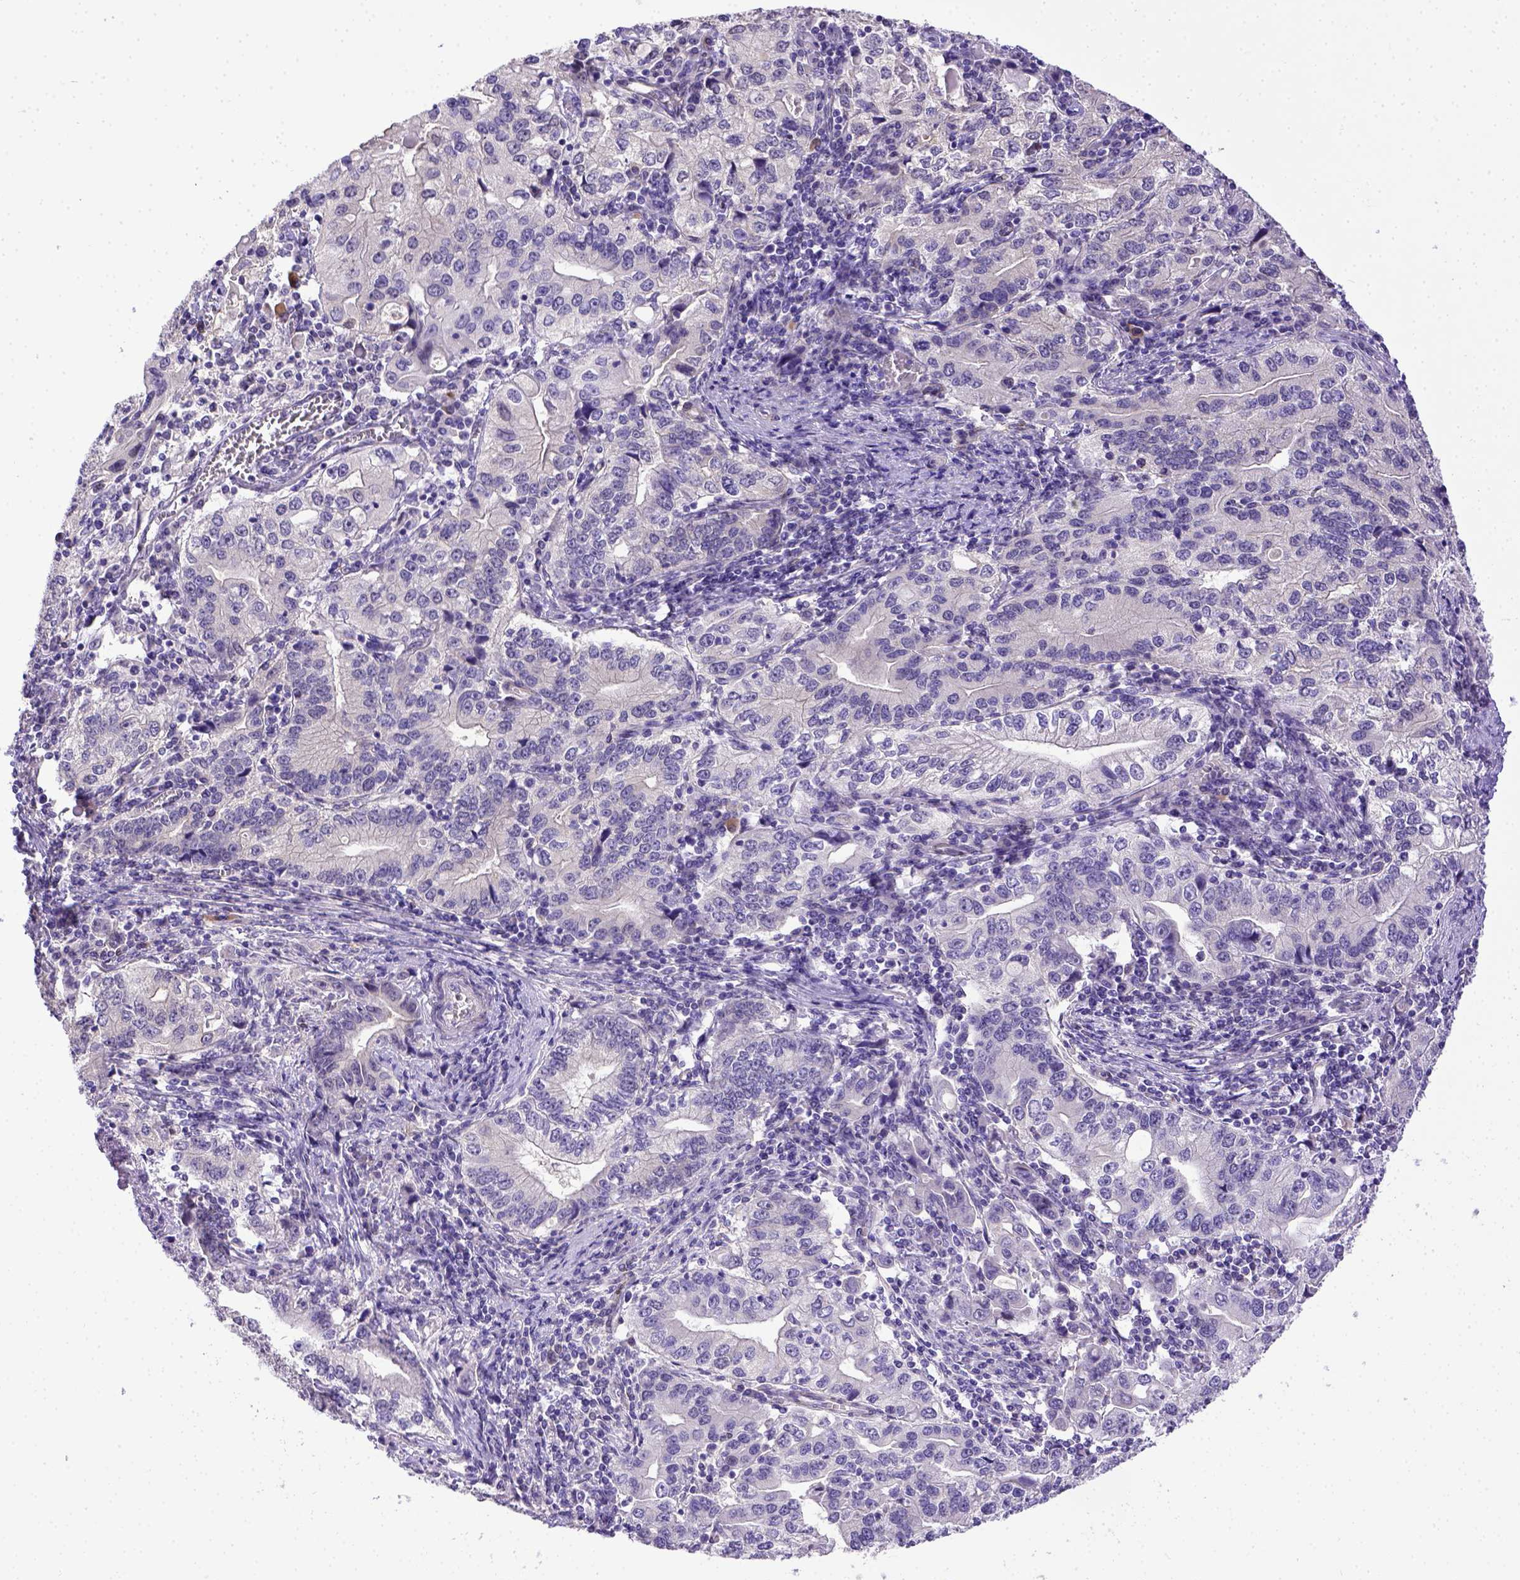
{"staining": {"intensity": "weak", "quantity": "<25%", "location": "cytoplasmic/membranous"}, "tissue": "stomach cancer", "cell_type": "Tumor cells", "image_type": "cancer", "snomed": [{"axis": "morphology", "description": "Adenocarcinoma, NOS"}, {"axis": "topography", "description": "Stomach, lower"}], "caption": "Tumor cells show no significant protein positivity in stomach adenocarcinoma.", "gene": "BTN1A1", "patient": {"sex": "female", "age": 72}}